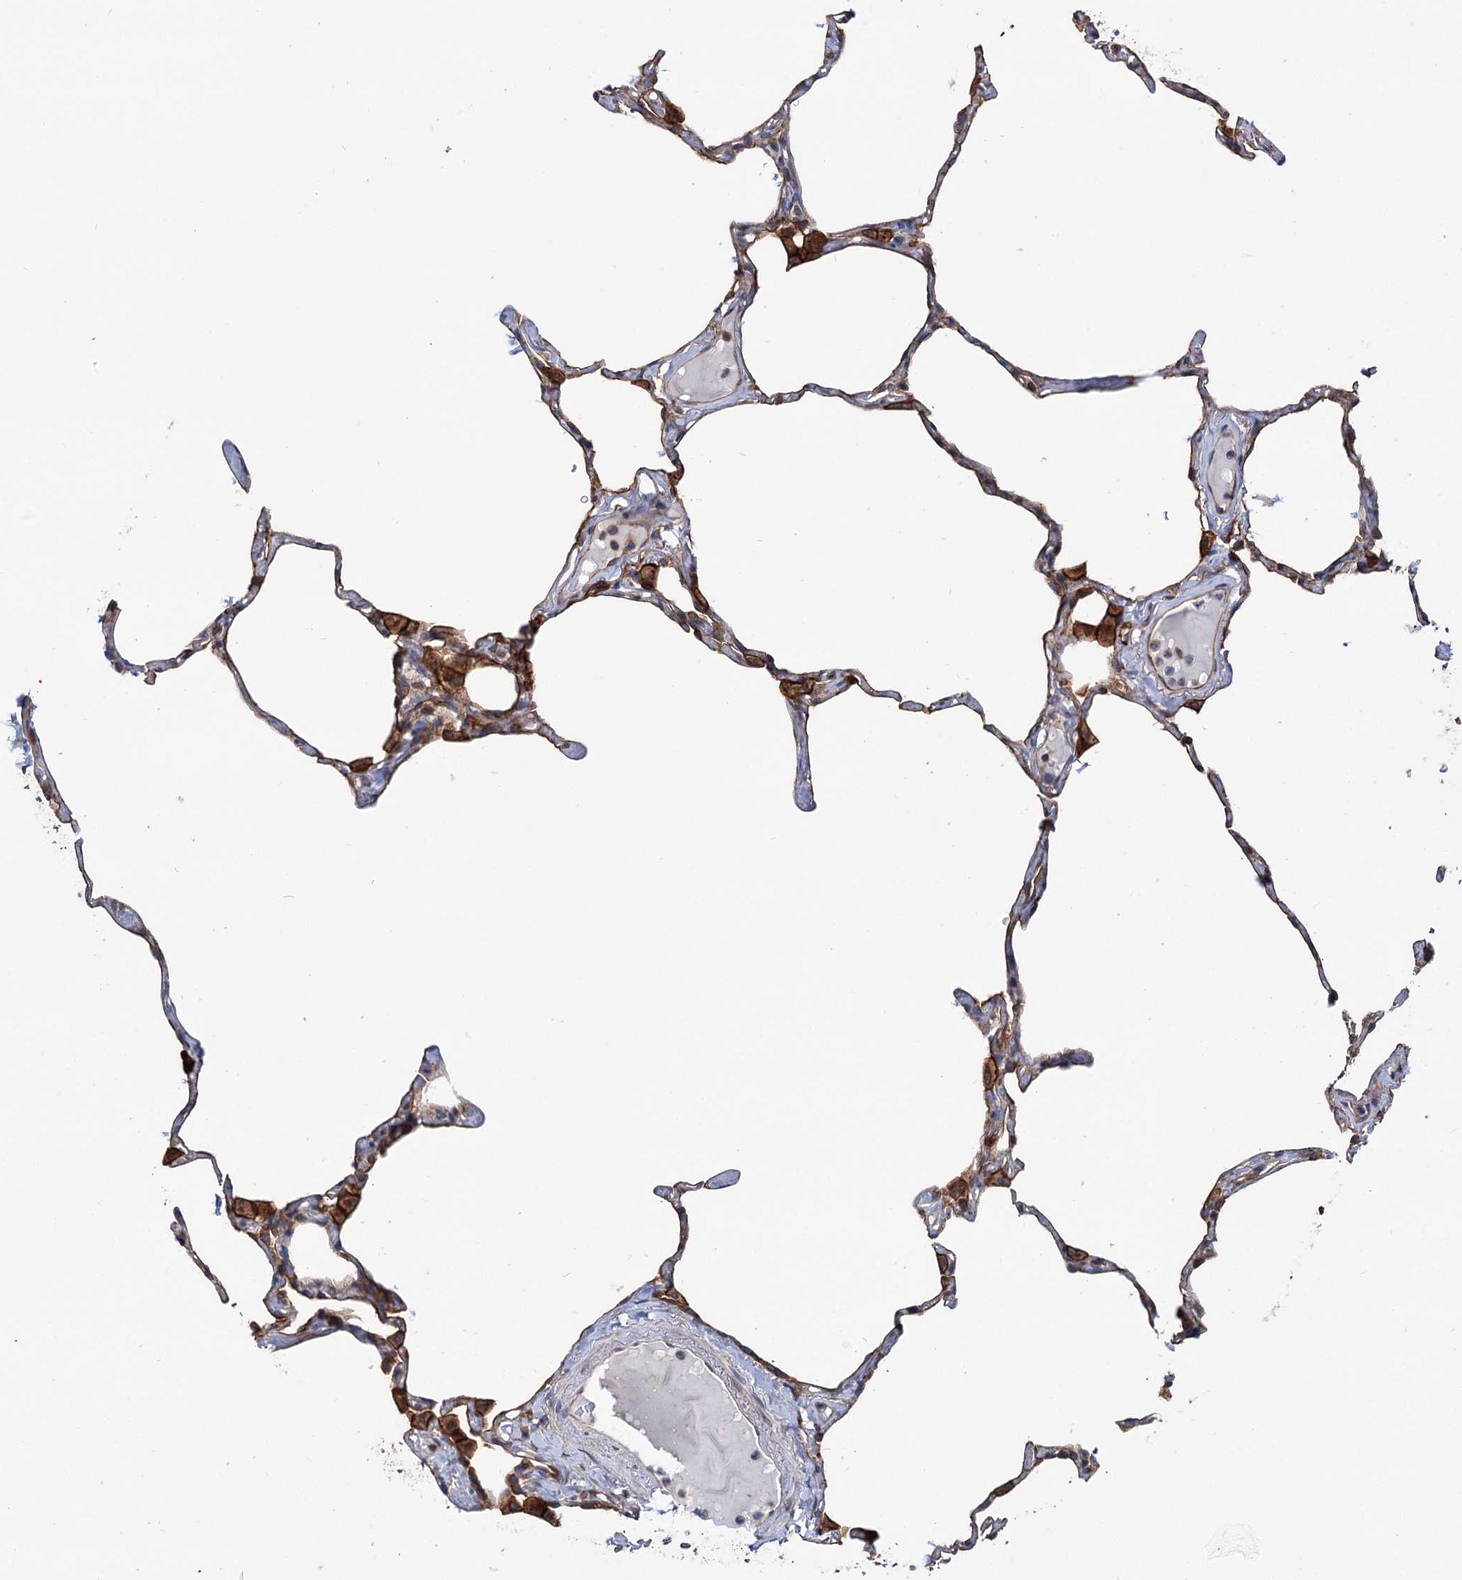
{"staining": {"intensity": "moderate", "quantity": "25%-75%", "location": "cytoplasmic/membranous"}, "tissue": "lung", "cell_type": "Alveolar cells", "image_type": "normal", "snomed": [{"axis": "morphology", "description": "Normal tissue, NOS"}, {"axis": "topography", "description": "Lung"}], "caption": "IHC (DAB) staining of benign lung reveals moderate cytoplasmic/membranous protein staining in approximately 25%-75% of alveolar cells. The staining was performed using DAB, with brown indicating positive protein expression. Nuclei are stained blue with hematoxylin.", "gene": "PTDSS2", "patient": {"sex": "male", "age": 65}}